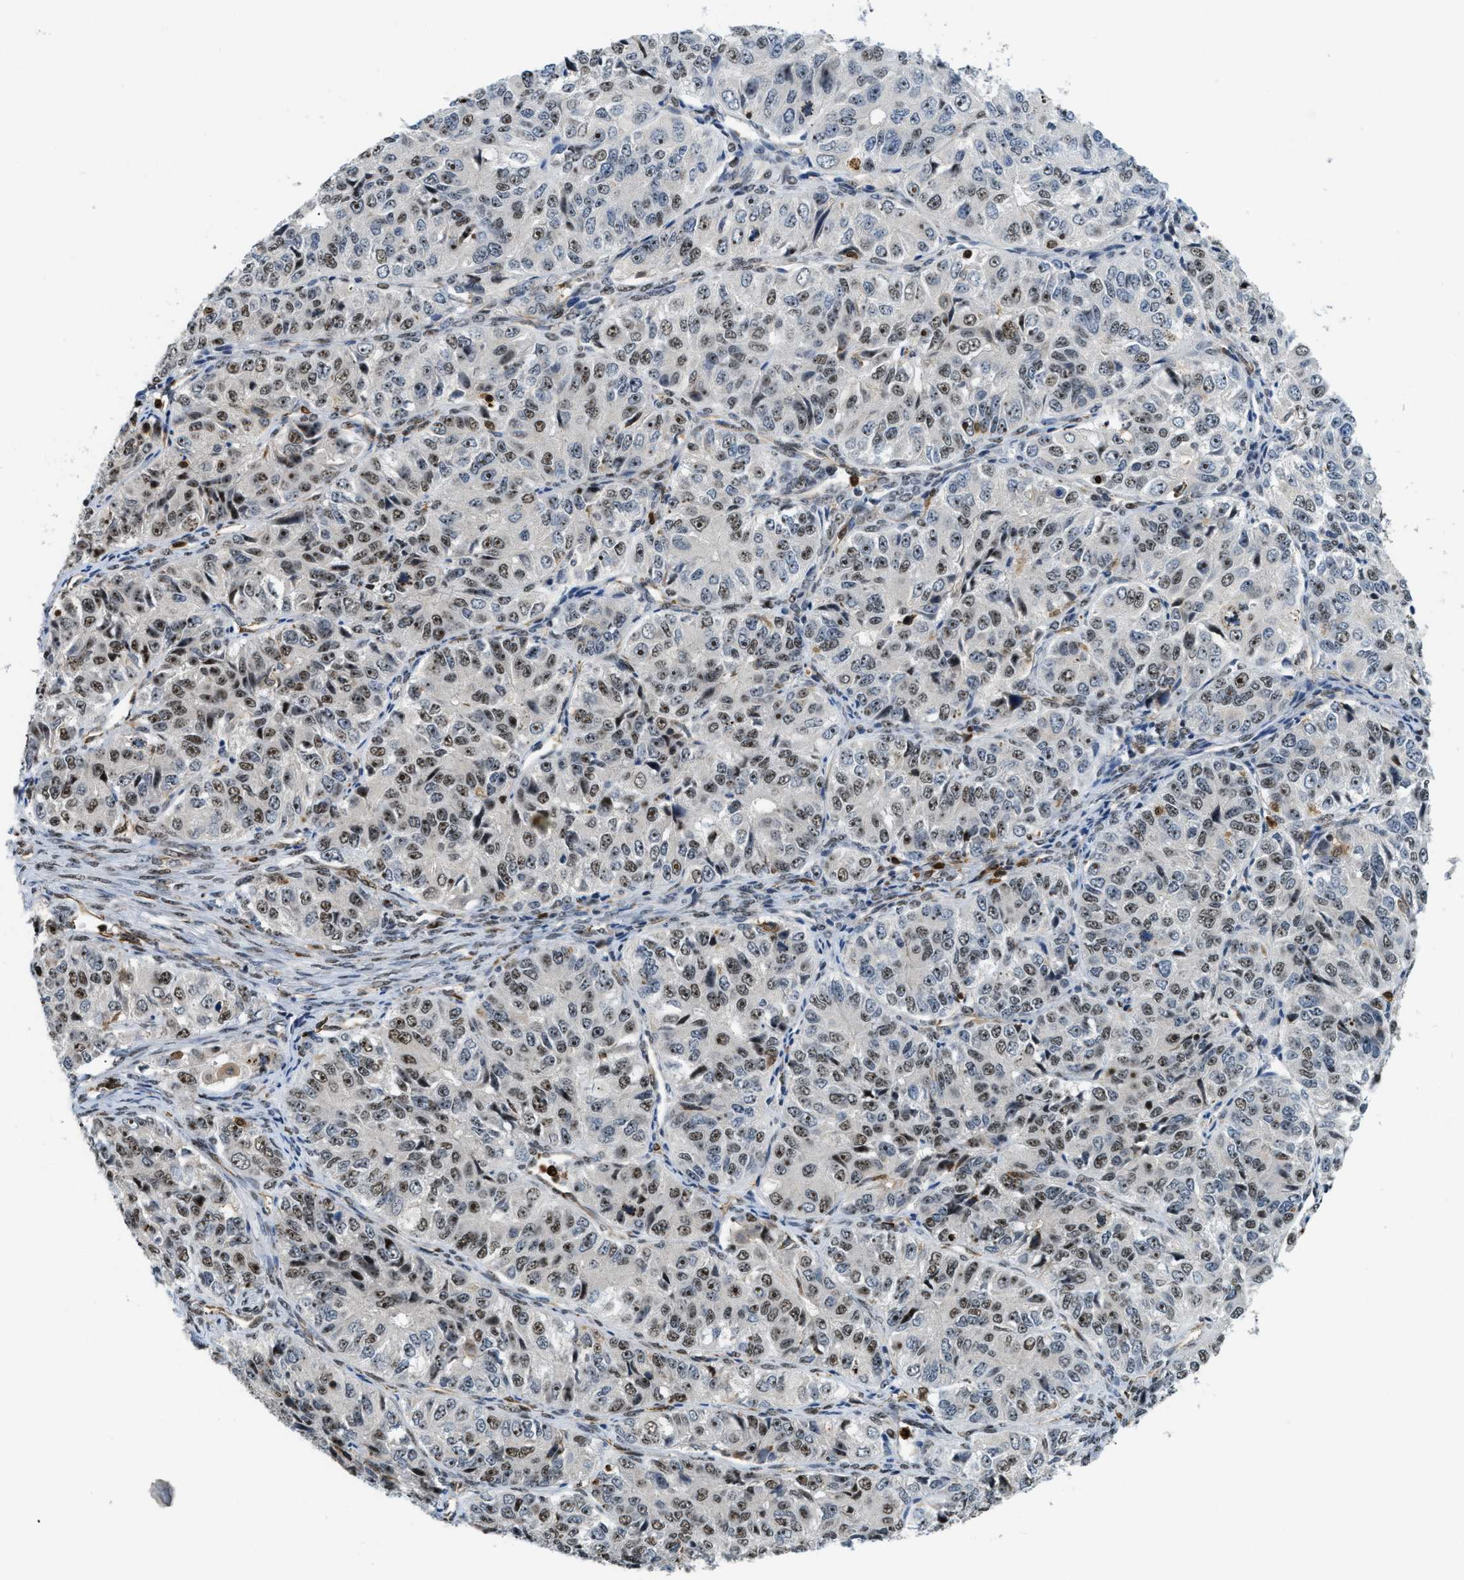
{"staining": {"intensity": "moderate", "quantity": "25%-75%", "location": "nuclear"}, "tissue": "ovarian cancer", "cell_type": "Tumor cells", "image_type": "cancer", "snomed": [{"axis": "morphology", "description": "Carcinoma, endometroid"}, {"axis": "topography", "description": "Ovary"}], "caption": "About 25%-75% of tumor cells in ovarian endometroid carcinoma reveal moderate nuclear protein positivity as visualized by brown immunohistochemical staining.", "gene": "E2F1", "patient": {"sex": "female", "age": 51}}